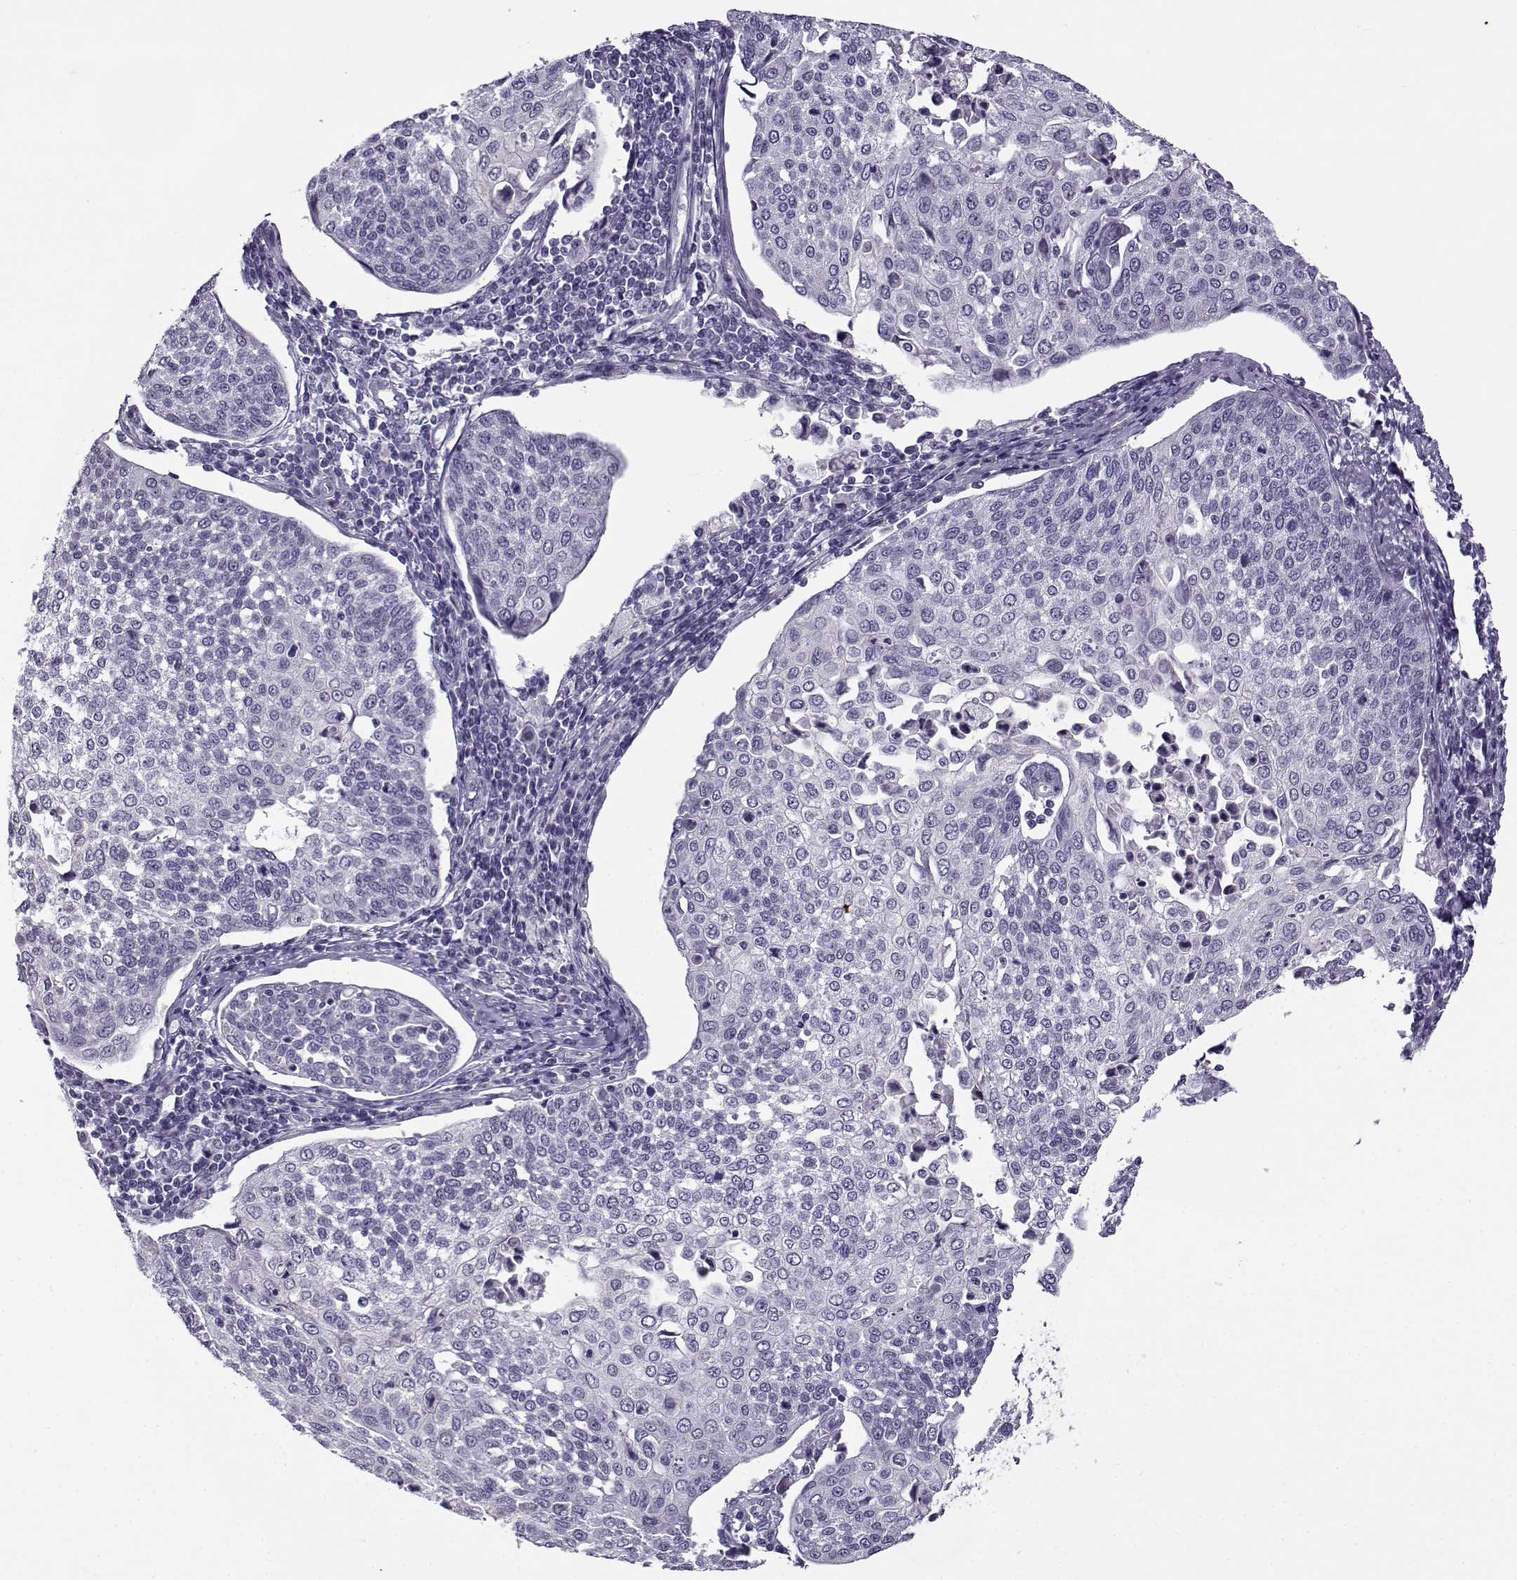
{"staining": {"intensity": "negative", "quantity": "none", "location": "none"}, "tissue": "cervical cancer", "cell_type": "Tumor cells", "image_type": "cancer", "snomed": [{"axis": "morphology", "description": "Squamous cell carcinoma, NOS"}, {"axis": "topography", "description": "Cervix"}], "caption": "Immunohistochemical staining of squamous cell carcinoma (cervical) reveals no significant staining in tumor cells.", "gene": "TEX55", "patient": {"sex": "female", "age": 34}}